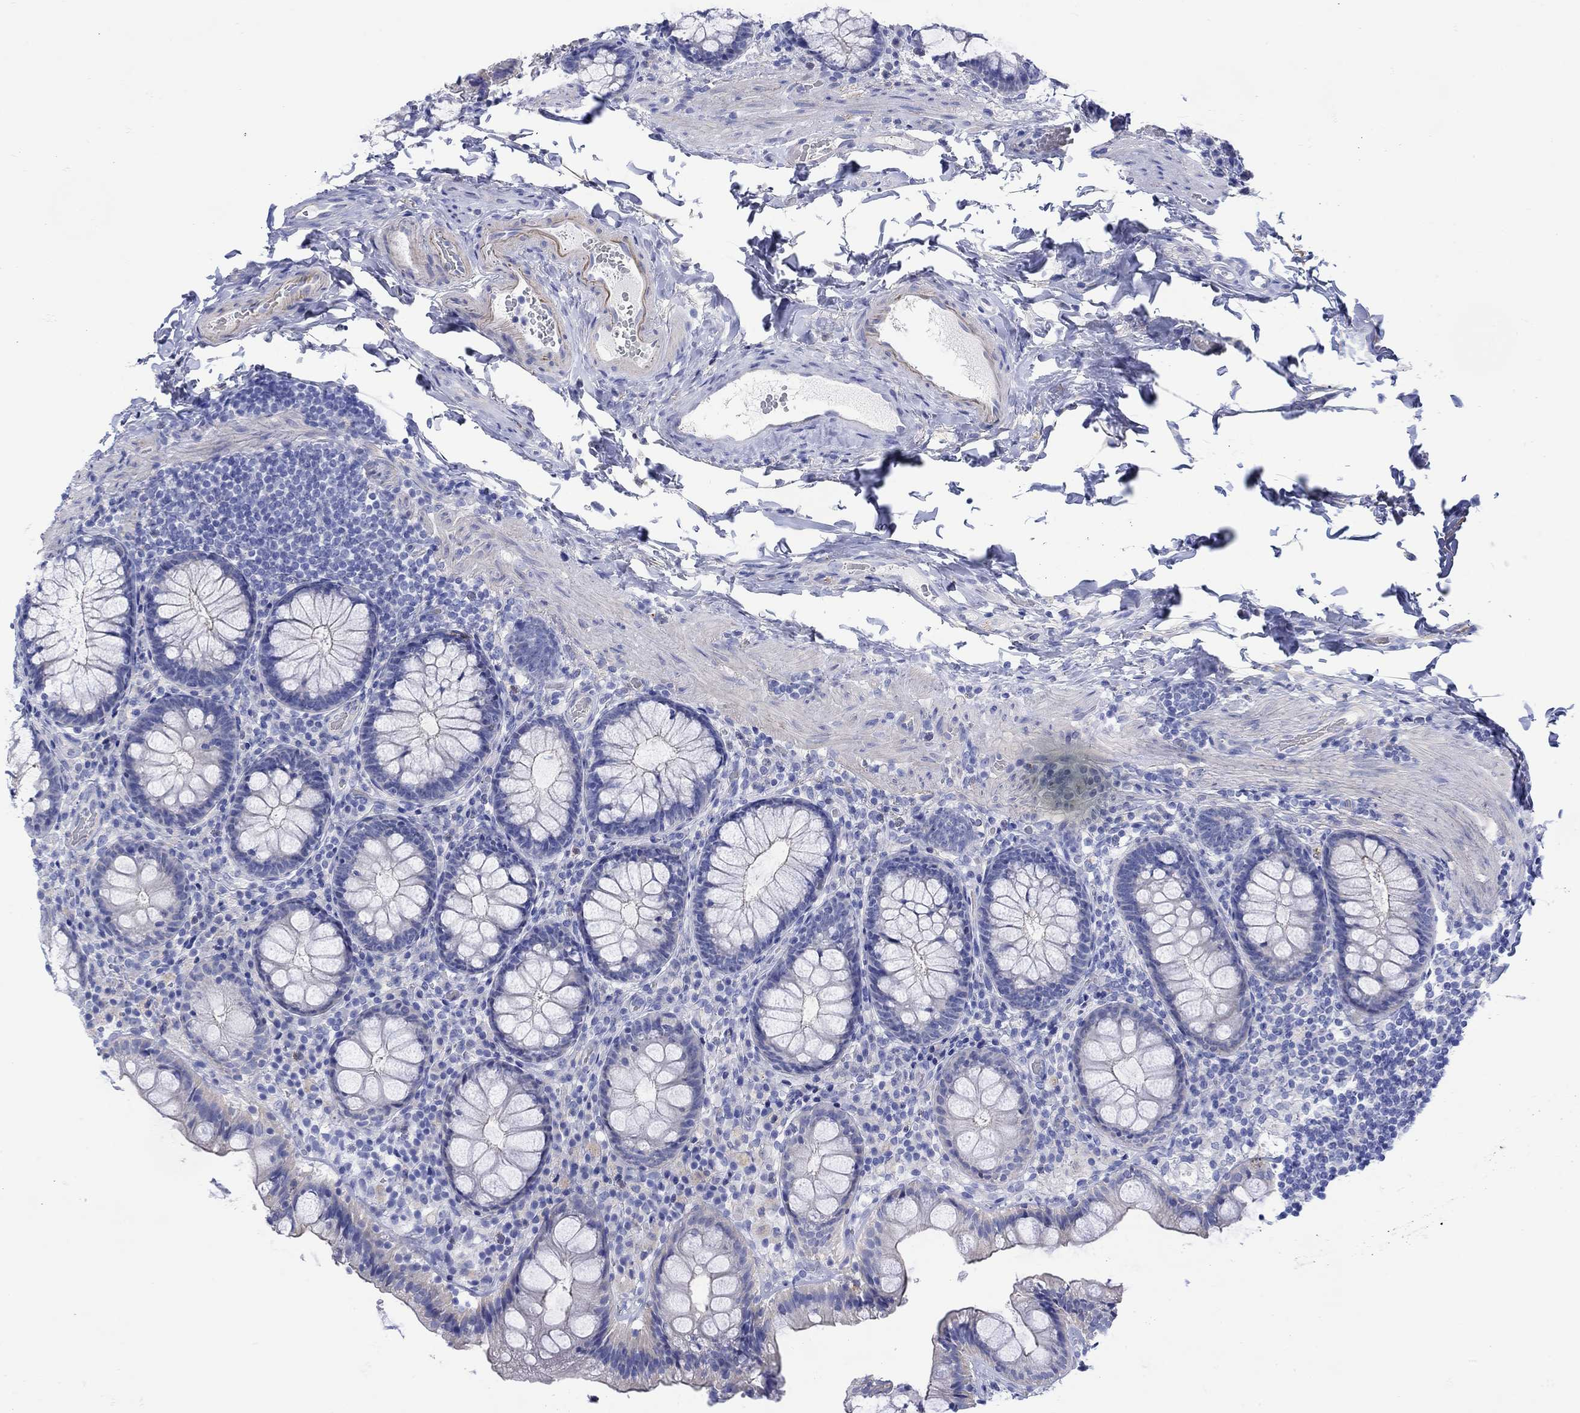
{"staining": {"intensity": "negative", "quantity": "none", "location": "none"}, "tissue": "colon", "cell_type": "Endothelial cells", "image_type": "normal", "snomed": [{"axis": "morphology", "description": "Normal tissue, NOS"}, {"axis": "topography", "description": "Colon"}], "caption": "Colon stained for a protein using IHC displays no positivity endothelial cells.", "gene": "ANKMY1", "patient": {"sex": "female", "age": 86}}